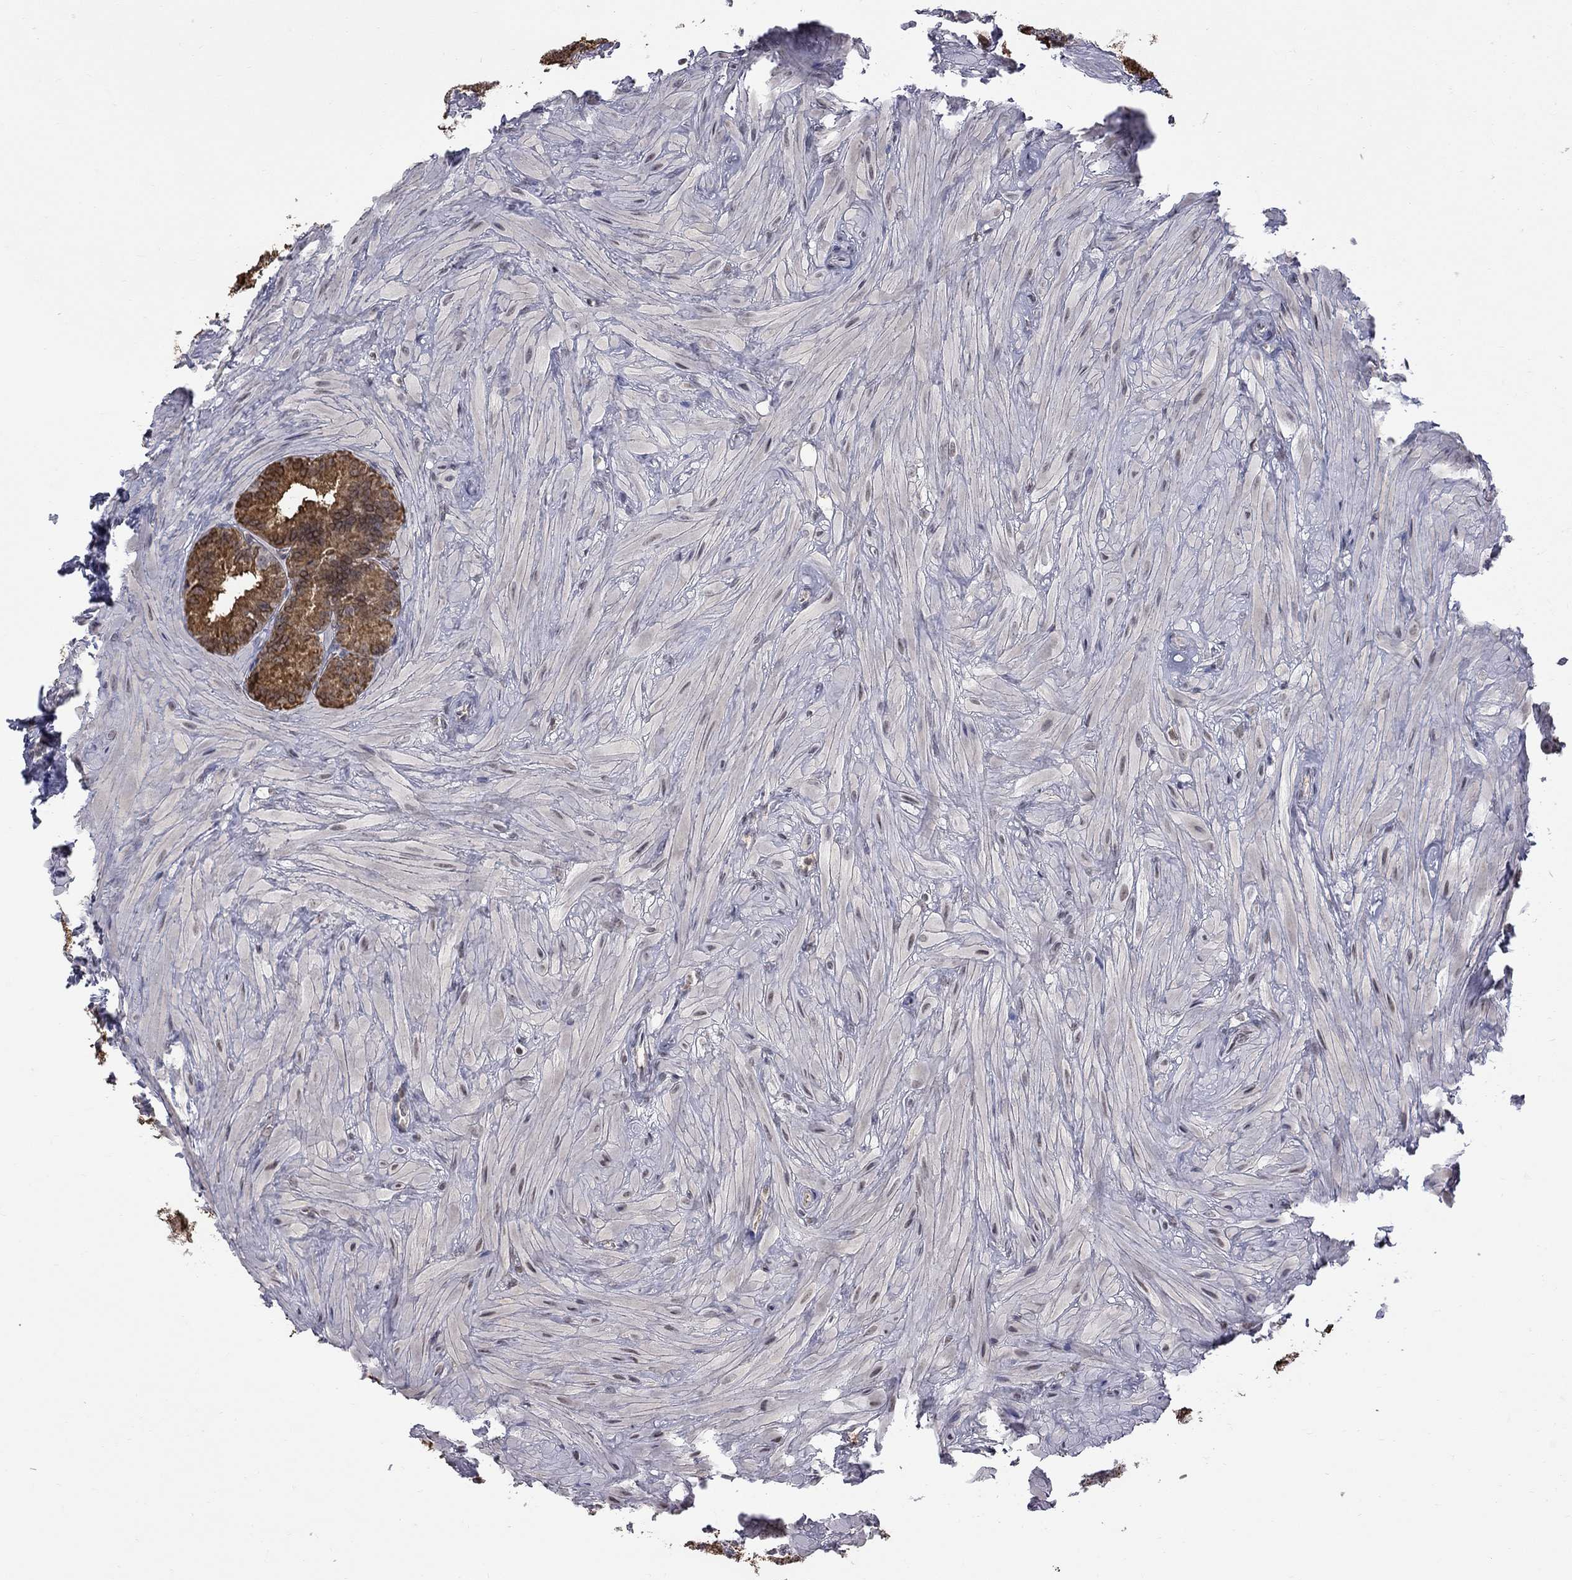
{"staining": {"intensity": "strong", "quantity": "25%-75%", "location": "cytoplasmic/membranous"}, "tissue": "seminal vesicle", "cell_type": "Glandular cells", "image_type": "normal", "snomed": [{"axis": "morphology", "description": "Normal tissue, NOS"}, {"axis": "topography", "description": "Seminal veicle"}], "caption": "Seminal vesicle stained with immunohistochemistry (IHC) reveals strong cytoplasmic/membranous staining in about 25%-75% of glandular cells. (DAB (3,3'-diaminobenzidine) = brown stain, brightfield microscopy at high magnification).", "gene": "RFWD3", "patient": {"sex": "male", "age": 37}}